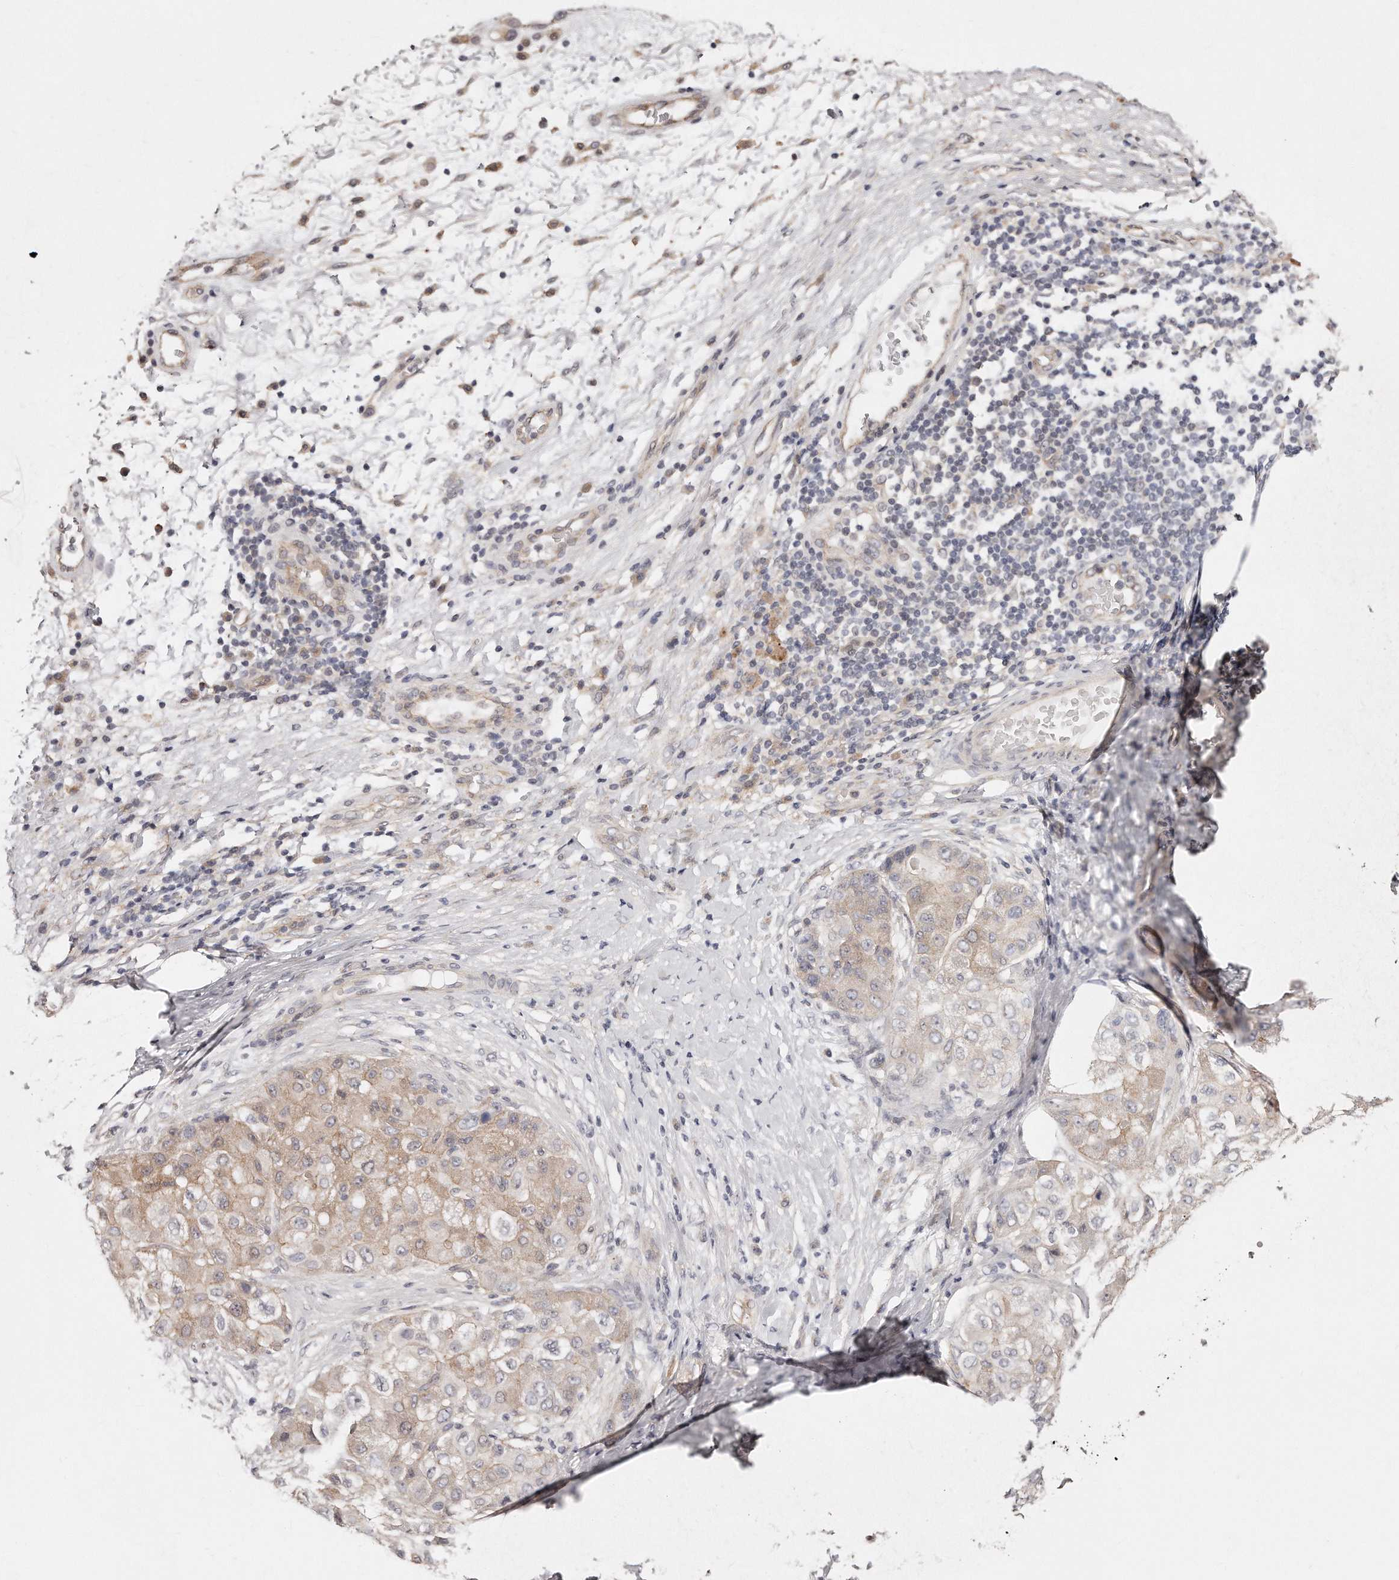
{"staining": {"intensity": "weak", "quantity": "25%-75%", "location": "cytoplasmic/membranous"}, "tissue": "liver cancer", "cell_type": "Tumor cells", "image_type": "cancer", "snomed": [{"axis": "morphology", "description": "Carcinoma, Hepatocellular, NOS"}, {"axis": "topography", "description": "Liver"}], "caption": "A brown stain highlights weak cytoplasmic/membranous expression of a protein in liver hepatocellular carcinoma tumor cells.", "gene": "CASZ1", "patient": {"sex": "male", "age": 80}}